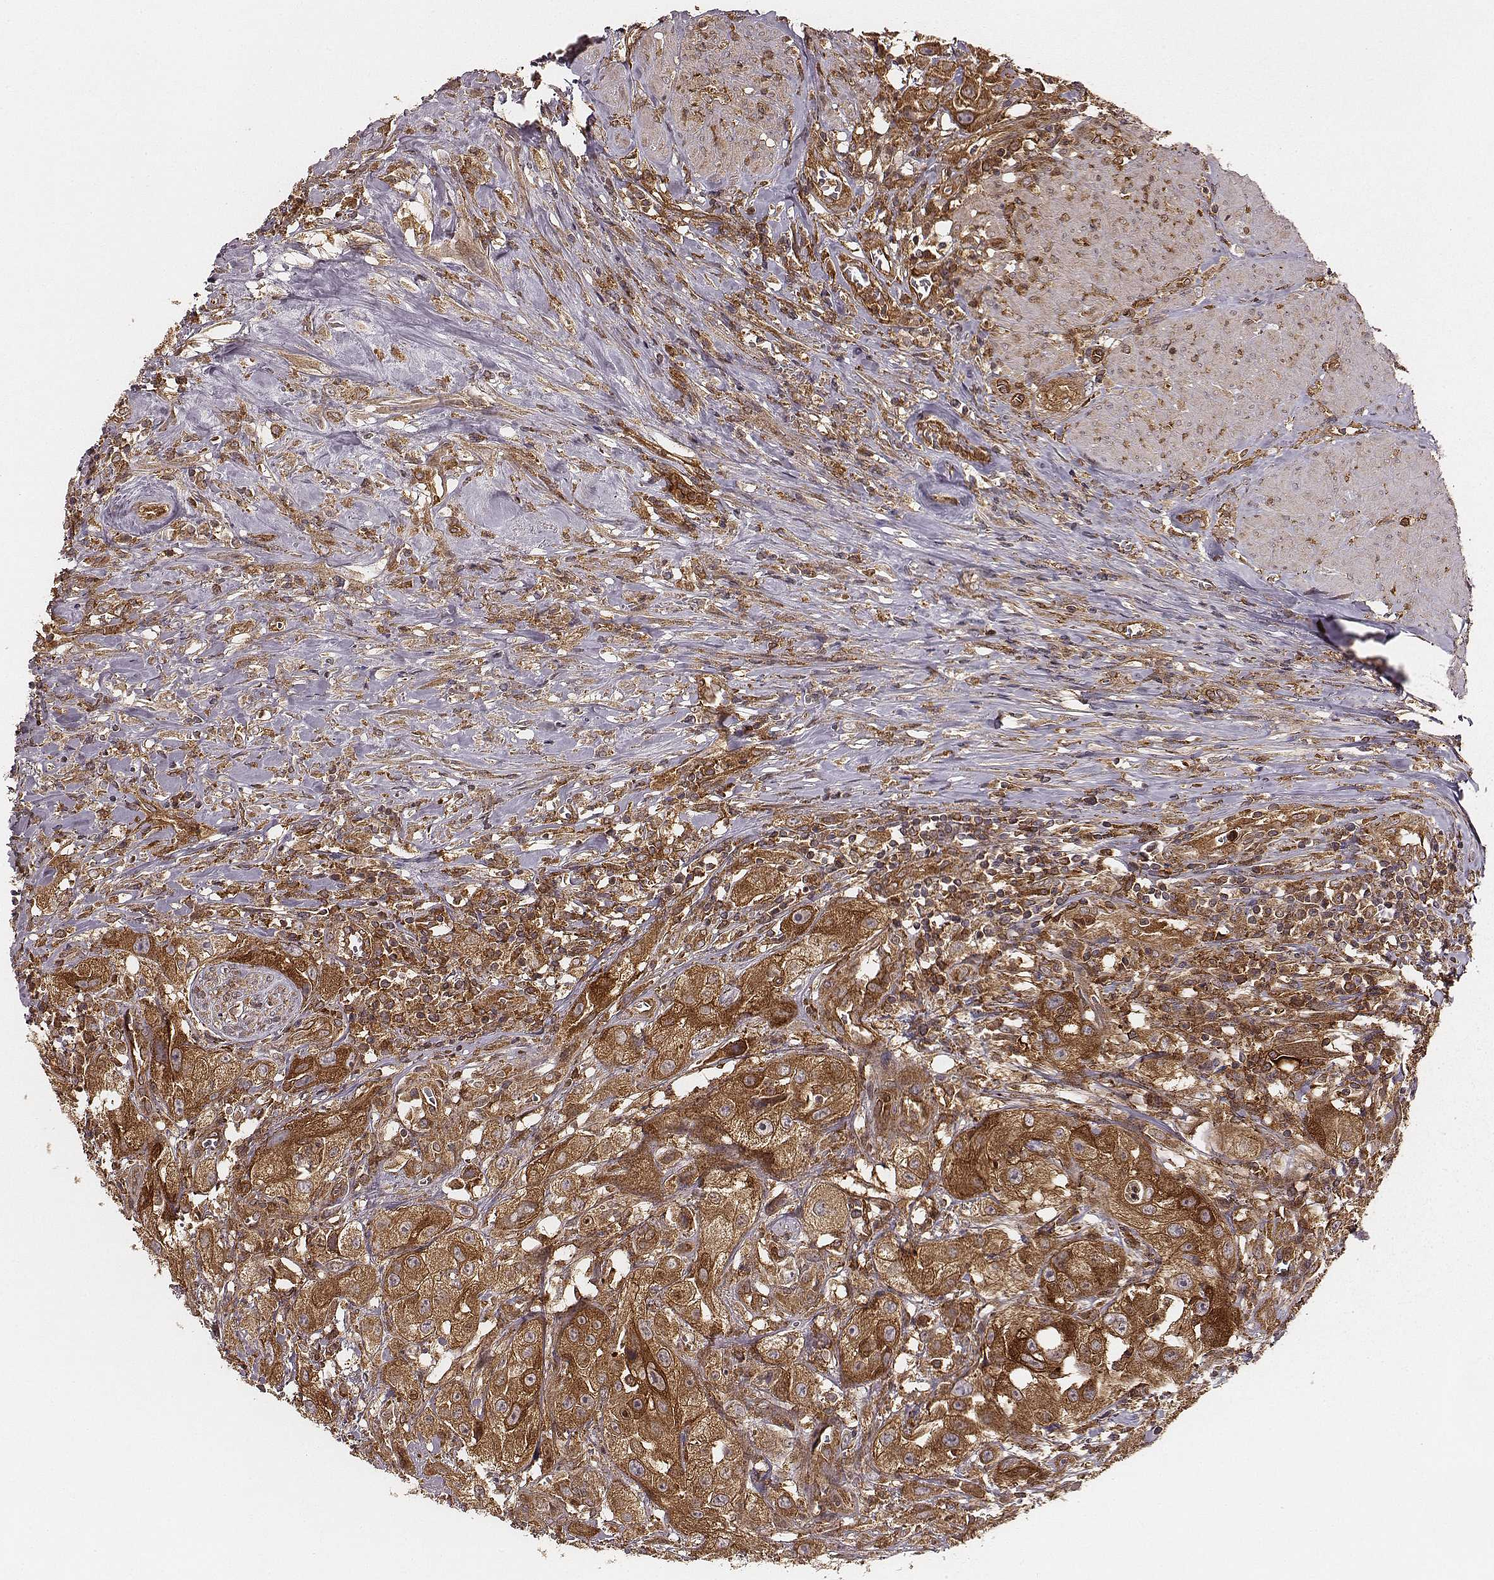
{"staining": {"intensity": "strong", "quantity": ">75%", "location": "cytoplasmic/membranous"}, "tissue": "urothelial cancer", "cell_type": "Tumor cells", "image_type": "cancer", "snomed": [{"axis": "morphology", "description": "Urothelial carcinoma, High grade"}, {"axis": "topography", "description": "Urinary bladder"}], "caption": "High-grade urothelial carcinoma was stained to show a protein in brown. There is high levels of strong cytoplasmic/membranous staining in about >75% of tumor cells. (Brightfield microscopy of DAB IHC at high magnification).", "gene": "VPS26A", "patient": {"sex": "male", "age": 79}}